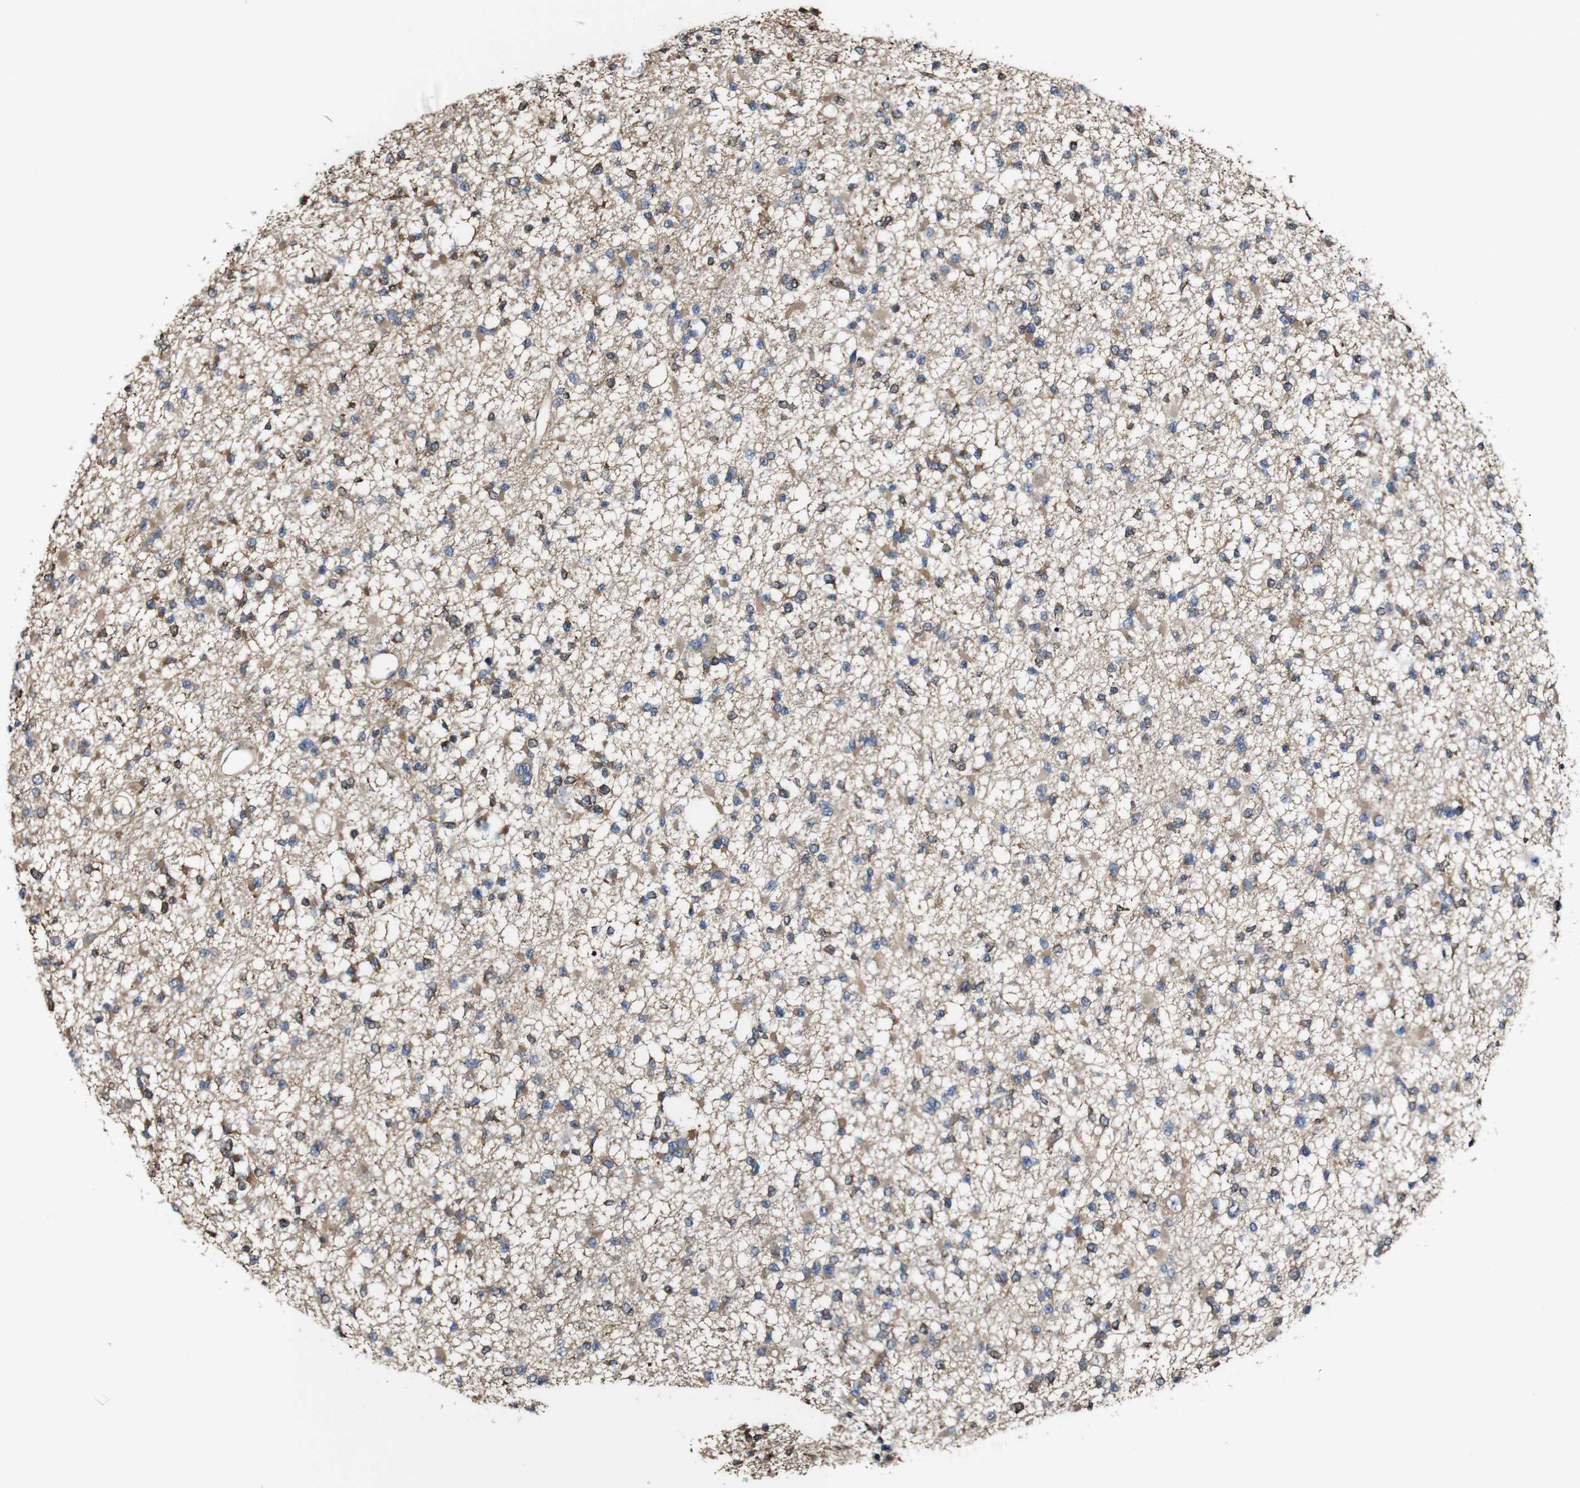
{"staining": {"intensity": "moderate", "quantity": "25%-75%", "location": "cytoplasmic/membranous"}, "tissue": "glioma", "cell_type": "Tumor cells", "image_type": "cancer", "snomed": [{"axis": "morphology", "description": "Glioma, malignant, Low grade"}, {"axis": "topography", "description": "Brain"}], "caption": "Glioma stained with immunohistochemistry (IHC) exhibits moderate cytoplasmic/membranous expression in approximately 25%-75% of tumor cells. (DAB IHC, brown staining for protein, blue staining for nuclei).", "gene": "PTPRR", "patient": {"sex": "female", "age": 22}}